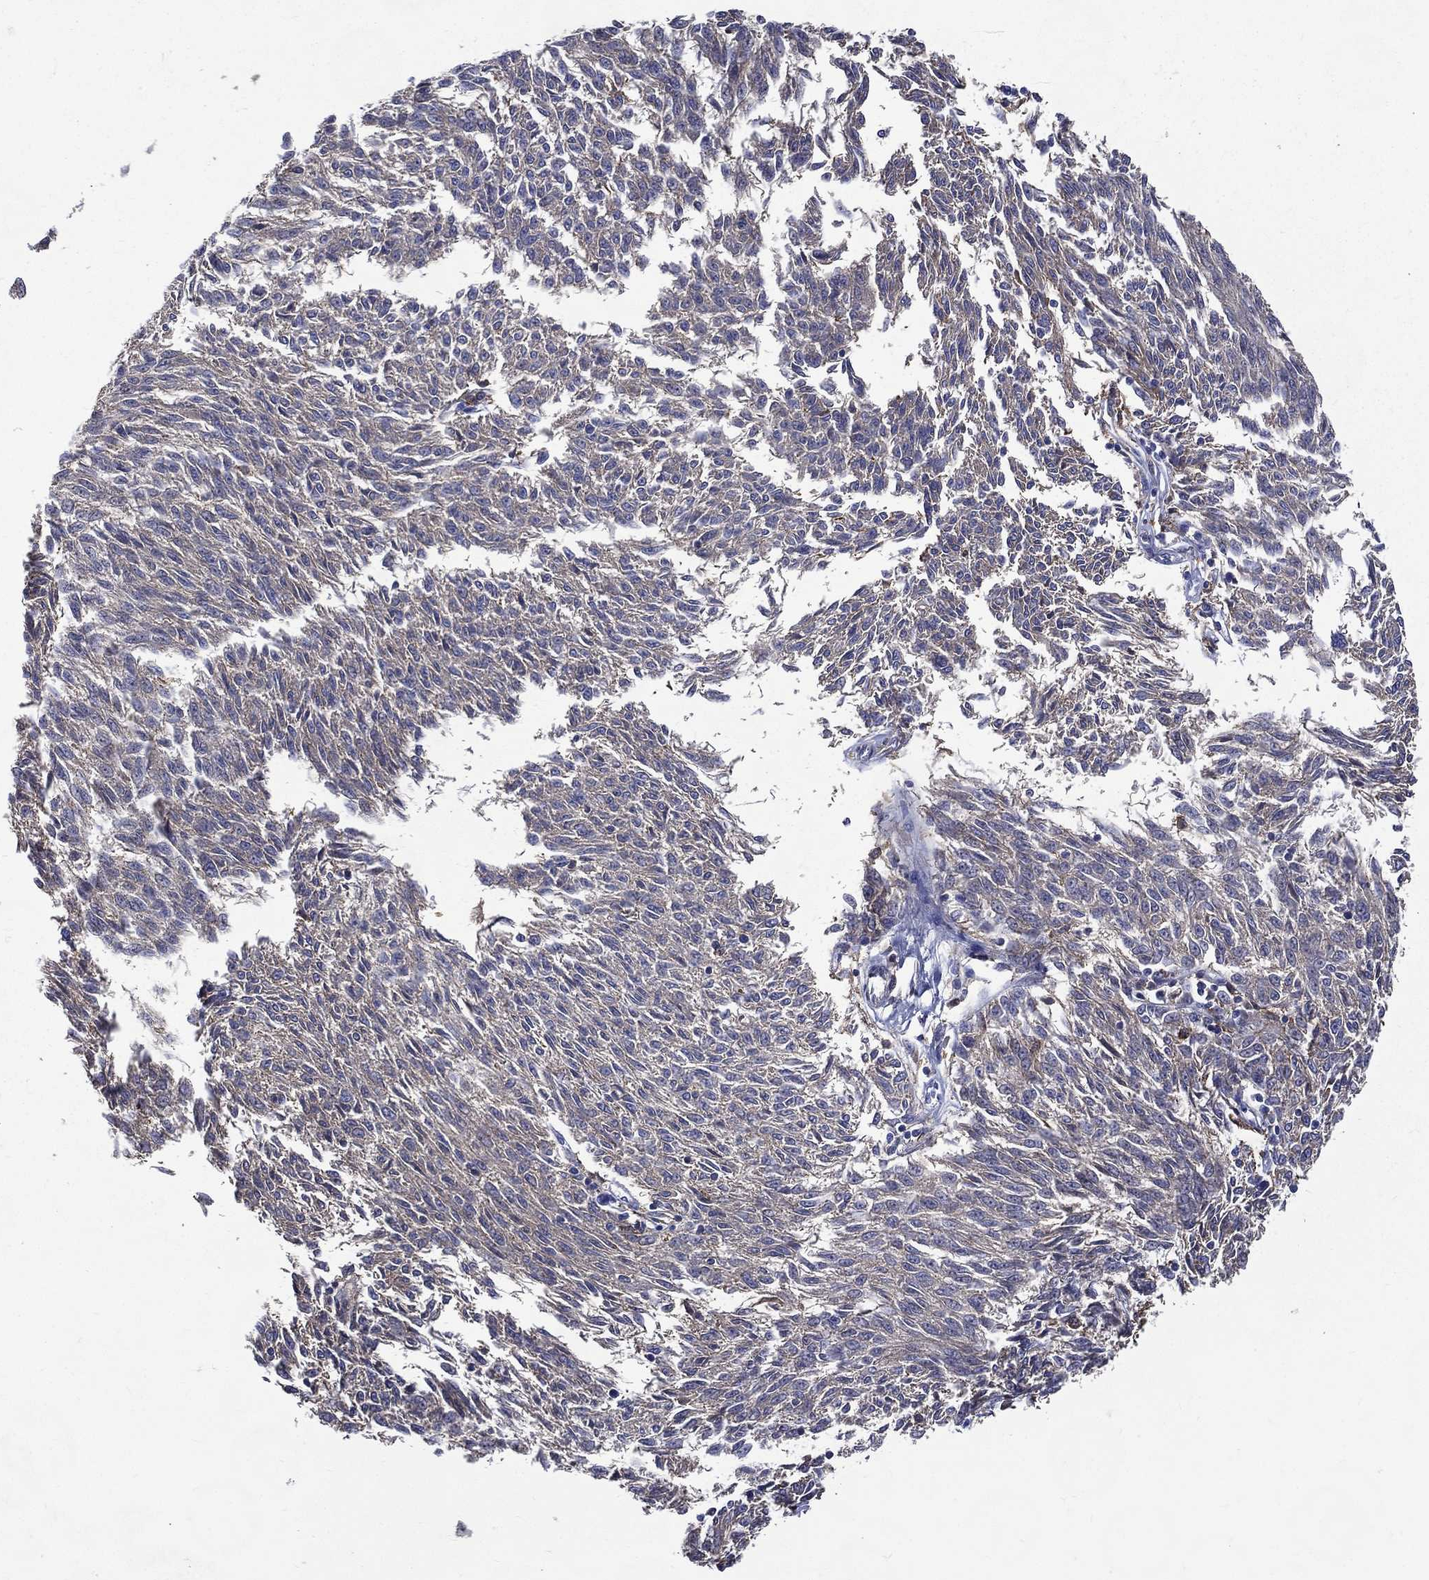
{"staining": {"intensity": "negative", "quantity": "none", "location": "none"}, "tissue": "melanoma", "cell_type": "Tumor cells", "image_type": "cancer", "snomed": [{"axis": "morphology", "description": "Malignant melanoma, NOS"}, {"axis": "topography", "description": "Skin"}], "caption": "Immunohistochemistry (IHC) image of neoplastic tissue: melanoma stained with DAB reveals no significant protein positivity in tumor cells. The staining was performed using DAB to visualize the protein expression in brown, while the nuclei were stained in blue with hematoxylin (Magnification: 20x).", "gene": "GPR171", "patient": {"sex": "female", "age": 72}}